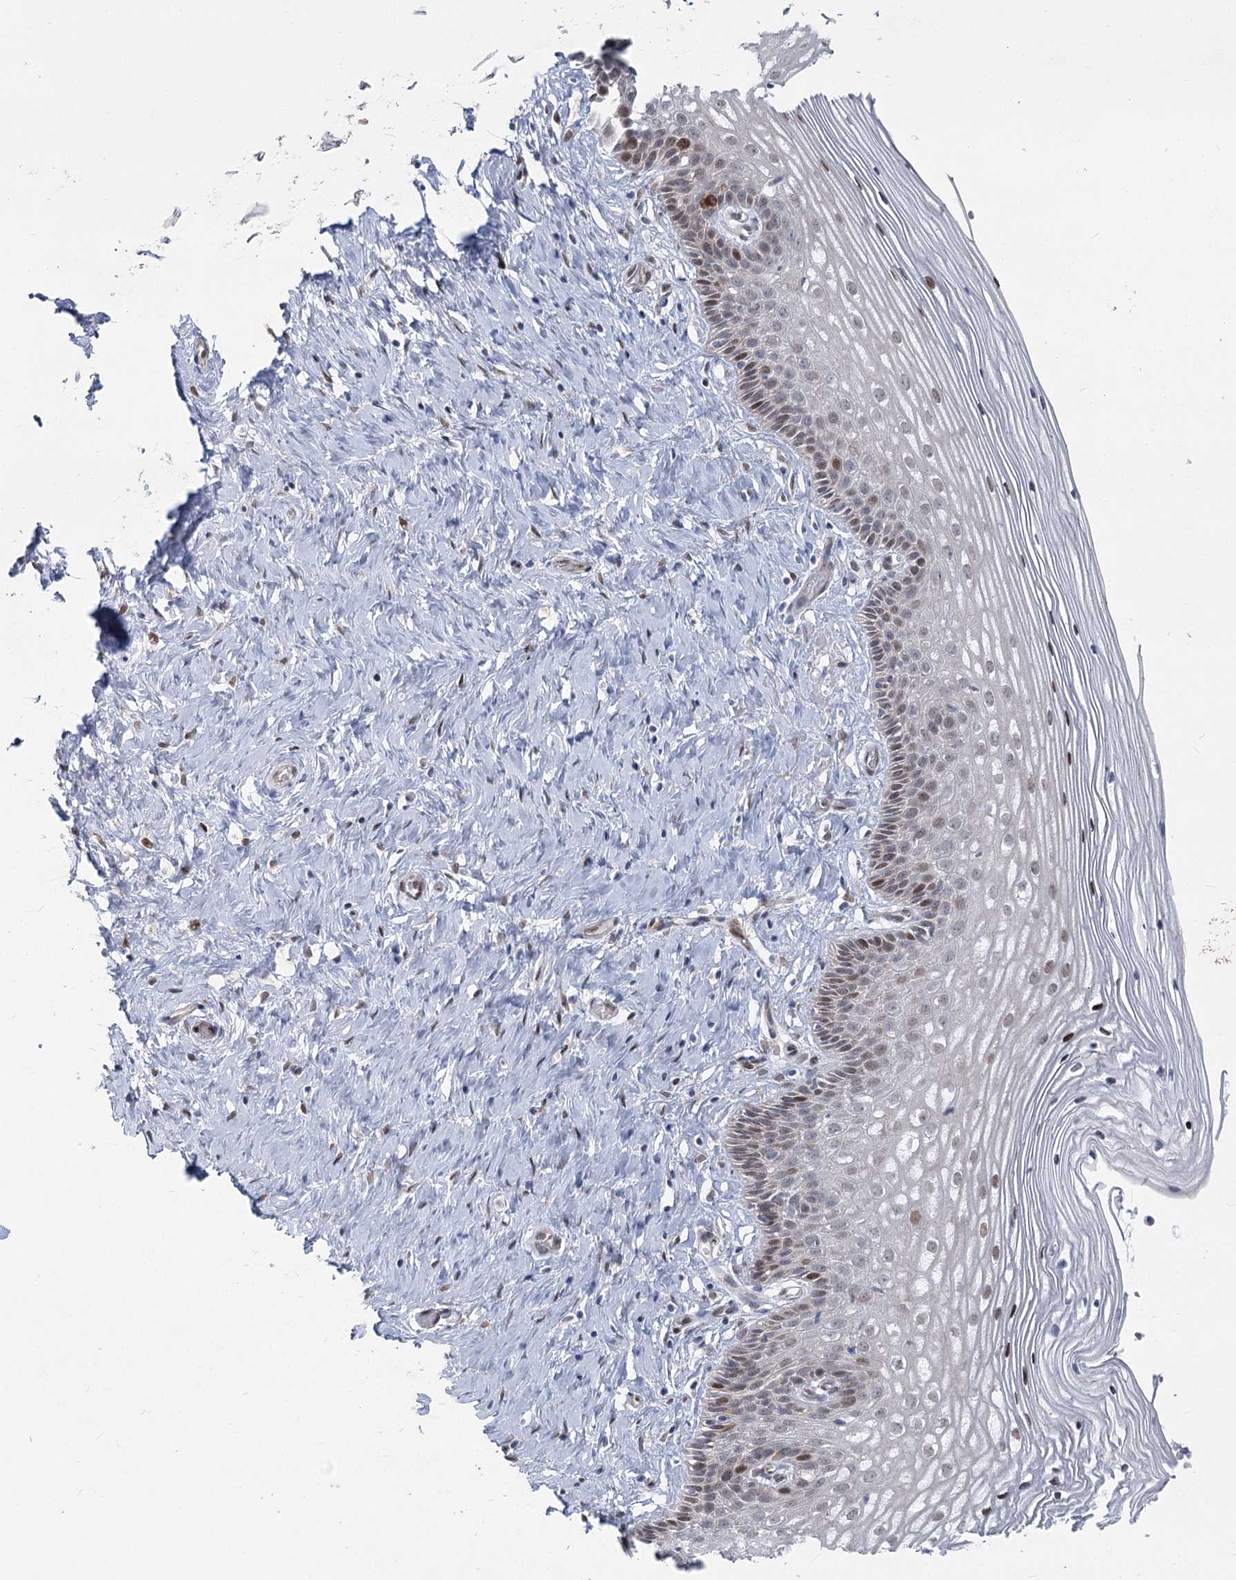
{"staining": {"intensity": "weak", "quantity": "25%-75%", "location": "nuclear"}, "tissue": "cervix", "cell_type": "Glandular cells", "image_type": "normal", "snomed": [{"axis": "morphology", "description": "Normal tissue, NOS"}, {"axis": "topography", "description": "Cervix"}], "caption": "Immunohistochemistry of benign human cervix displays low levels of weak nuclear positivity in approximately 25%-75% of glandular cells.", "gene": "ABITRAM", "patient": {"sex": "female", "age": 33}}